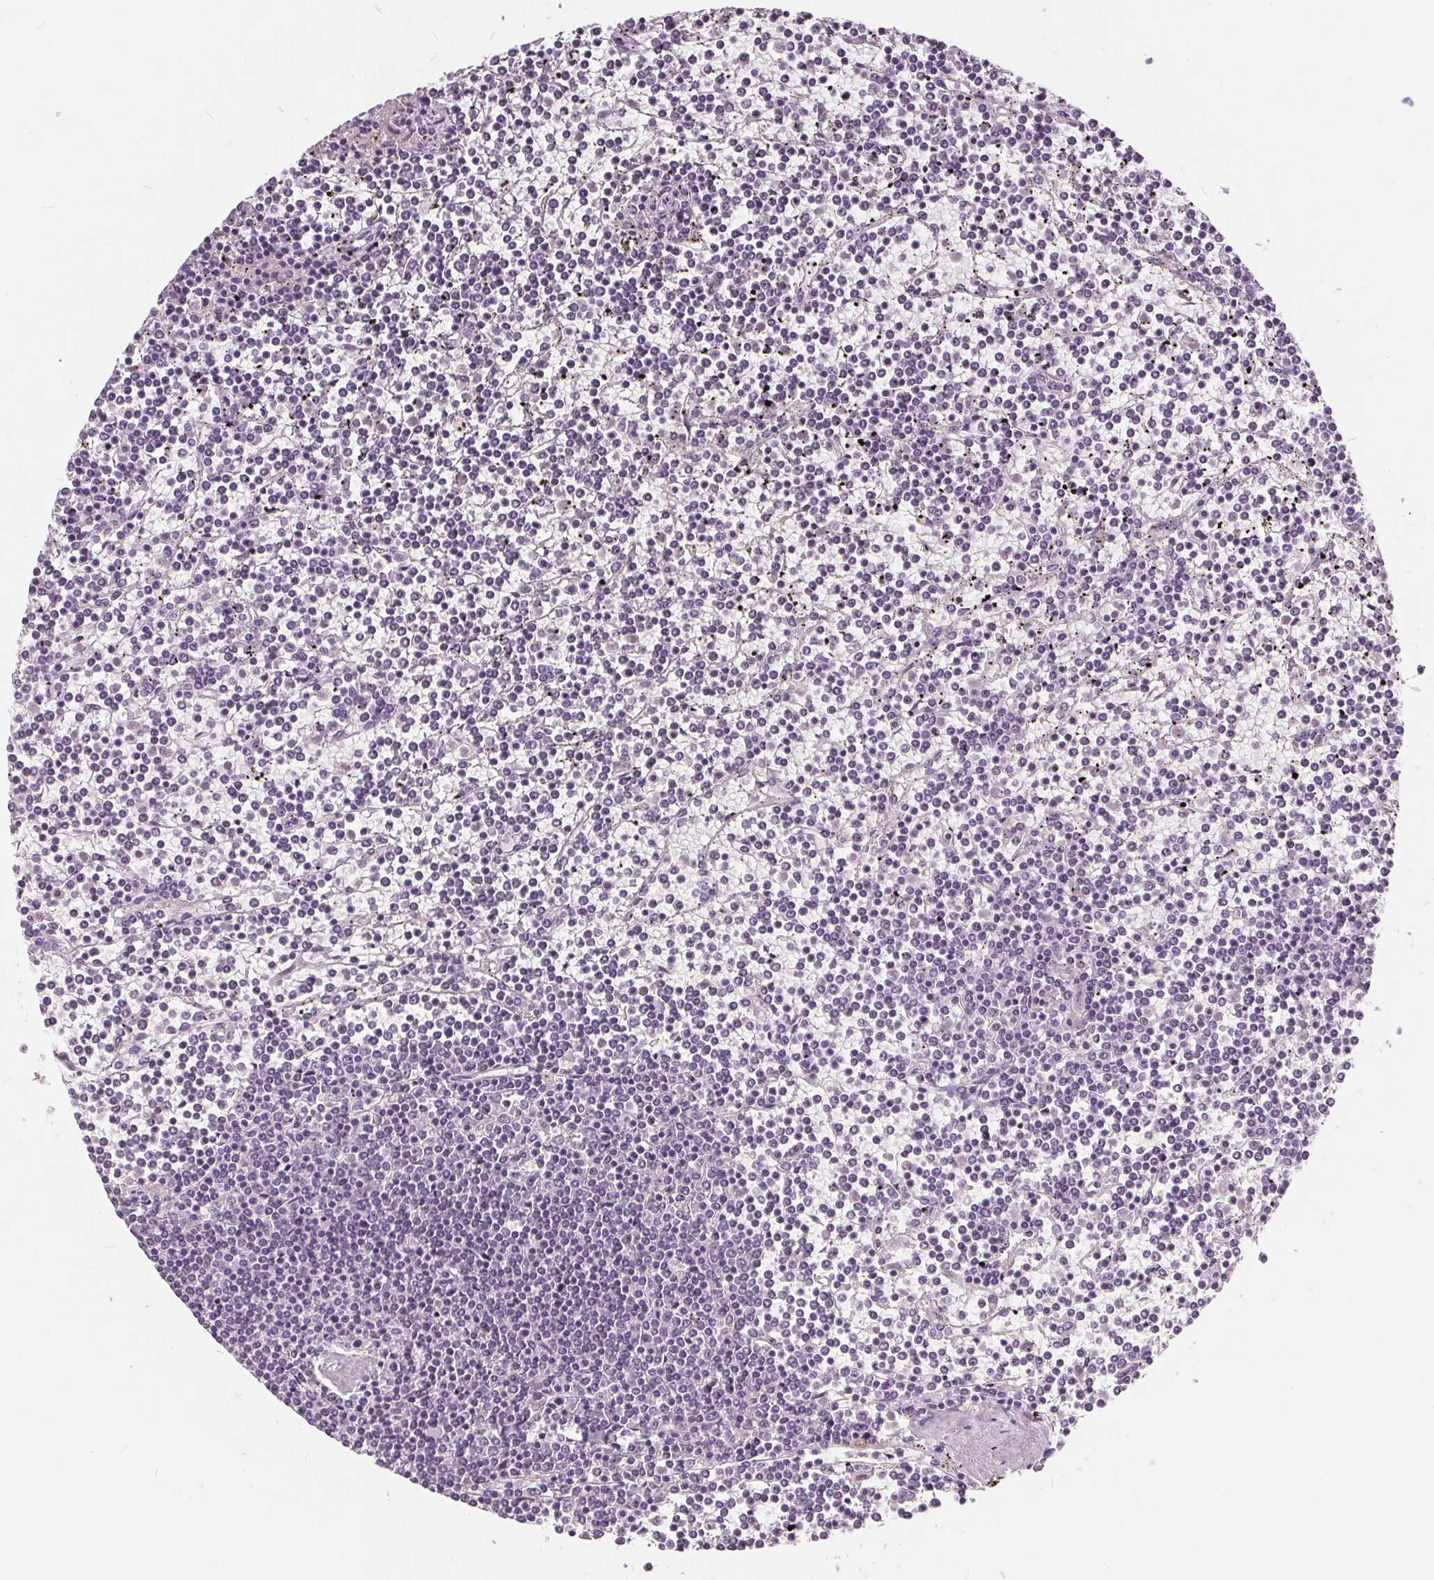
{"staining": {"intensity": "negative", "quantity": "none", "location": "none"}, "tissue": "lymphoma", "cell_type": "Tumor cells", "image_type": "cancer", "snomed": [{"axis": "morphology", "description": "Malignant lymphoma, non-Hodgkin's type, Low grade"}, {"axis": "topography", "description": "Spleen"}], "caption": "A histopathology image of low-grade malignant lymphoma, non-Hodgkin's type stained for a protein displays no brown staining in tumor cells. (Immunohistochemistry, brightfield microscopy, high magnification).", "gene": "PLA2G2E", "patient": {"sex": "female", "age": 19}}